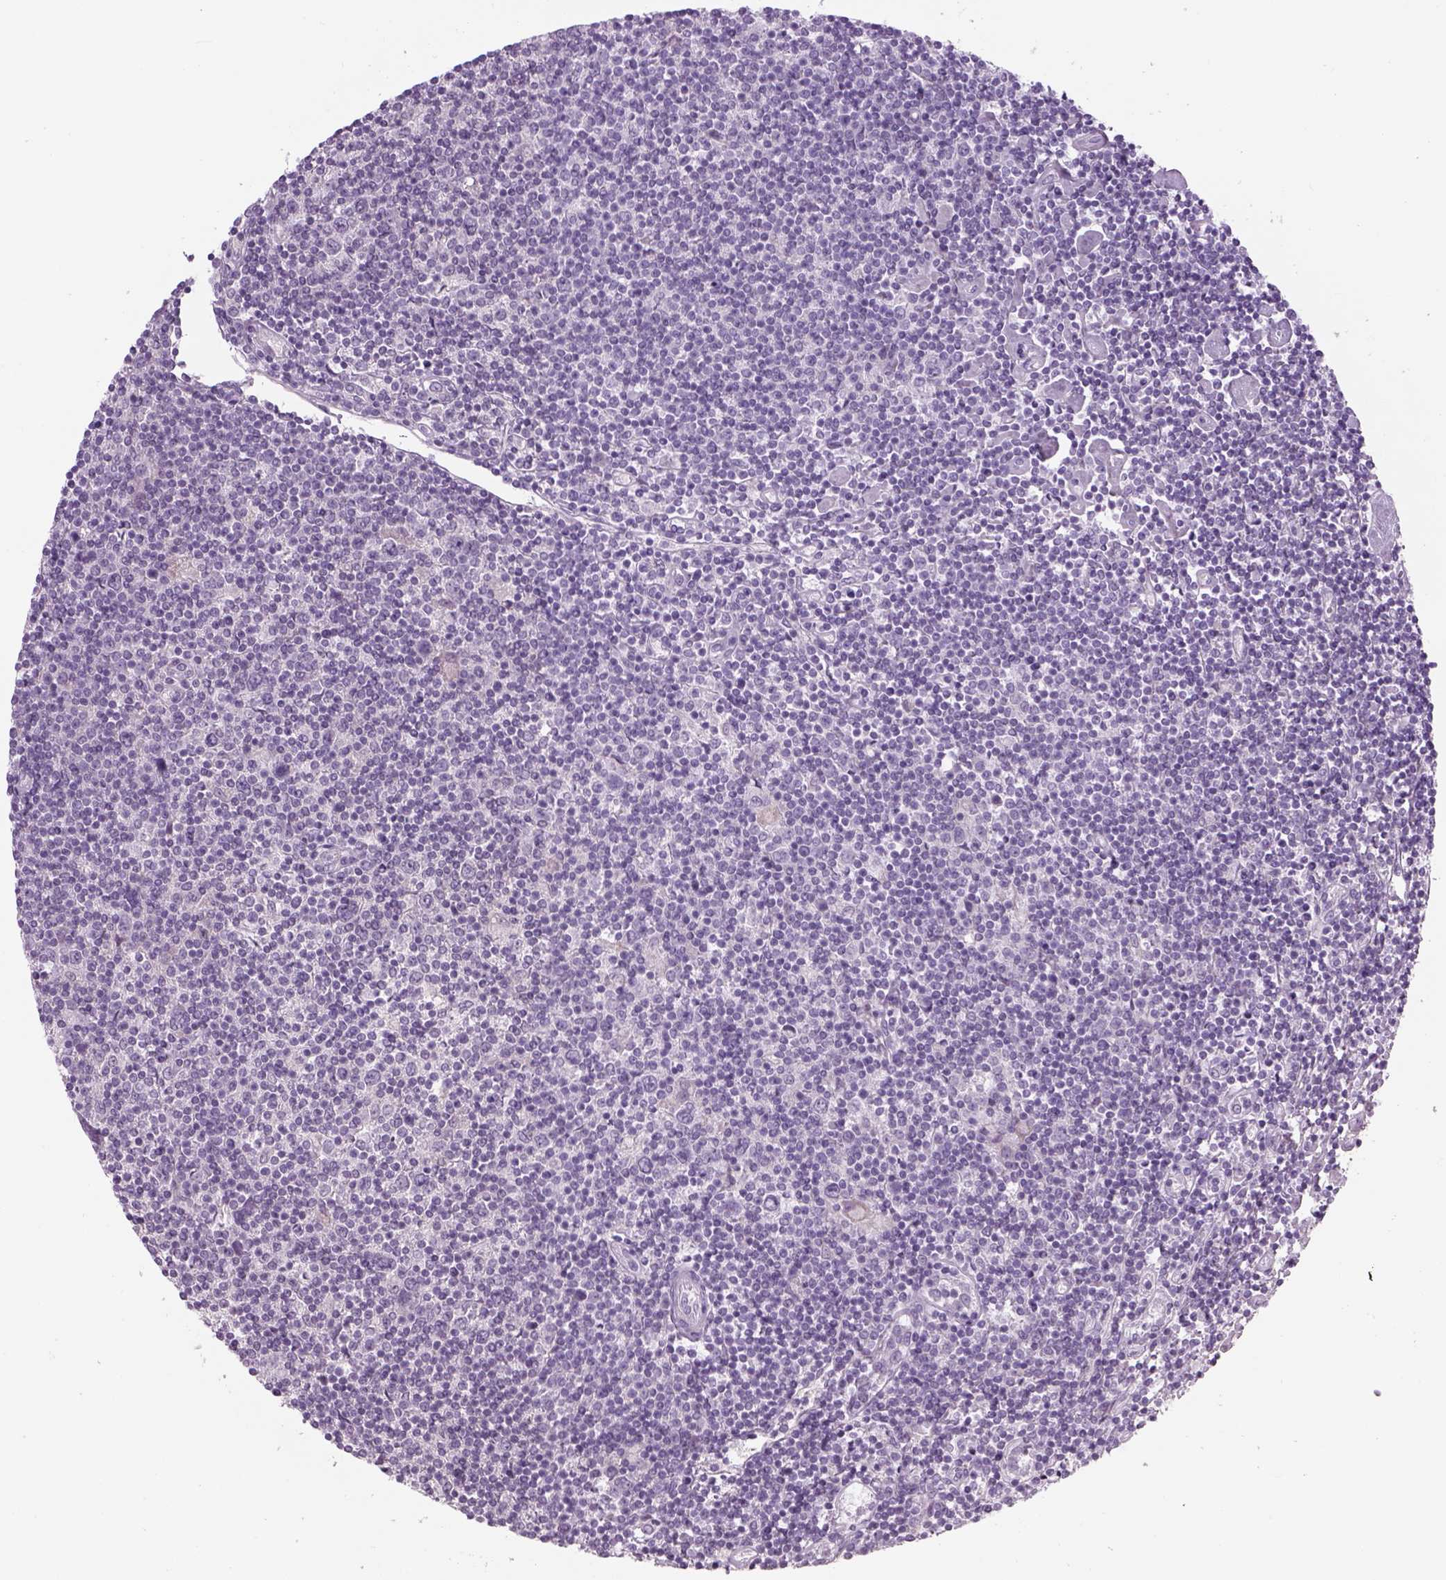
{"staining": {"intensity": "negative", "quantity": "none", "location": "none"}, "tissue": "lymphoma", "cell_type": "Tumor cells", "image_type": "cancer", "snomed": [{"axis": "morphology", "description": "Hodgkin's disease, NOS"}, {"axis": "topography", "description": "Lymph node"}], "caption": "Photomicrograph shows no protein expression in tumor cells of Hodgkin's disease tissue.", "gene": "MDH1B", "patient": {"sex": "male", "age": 40}}